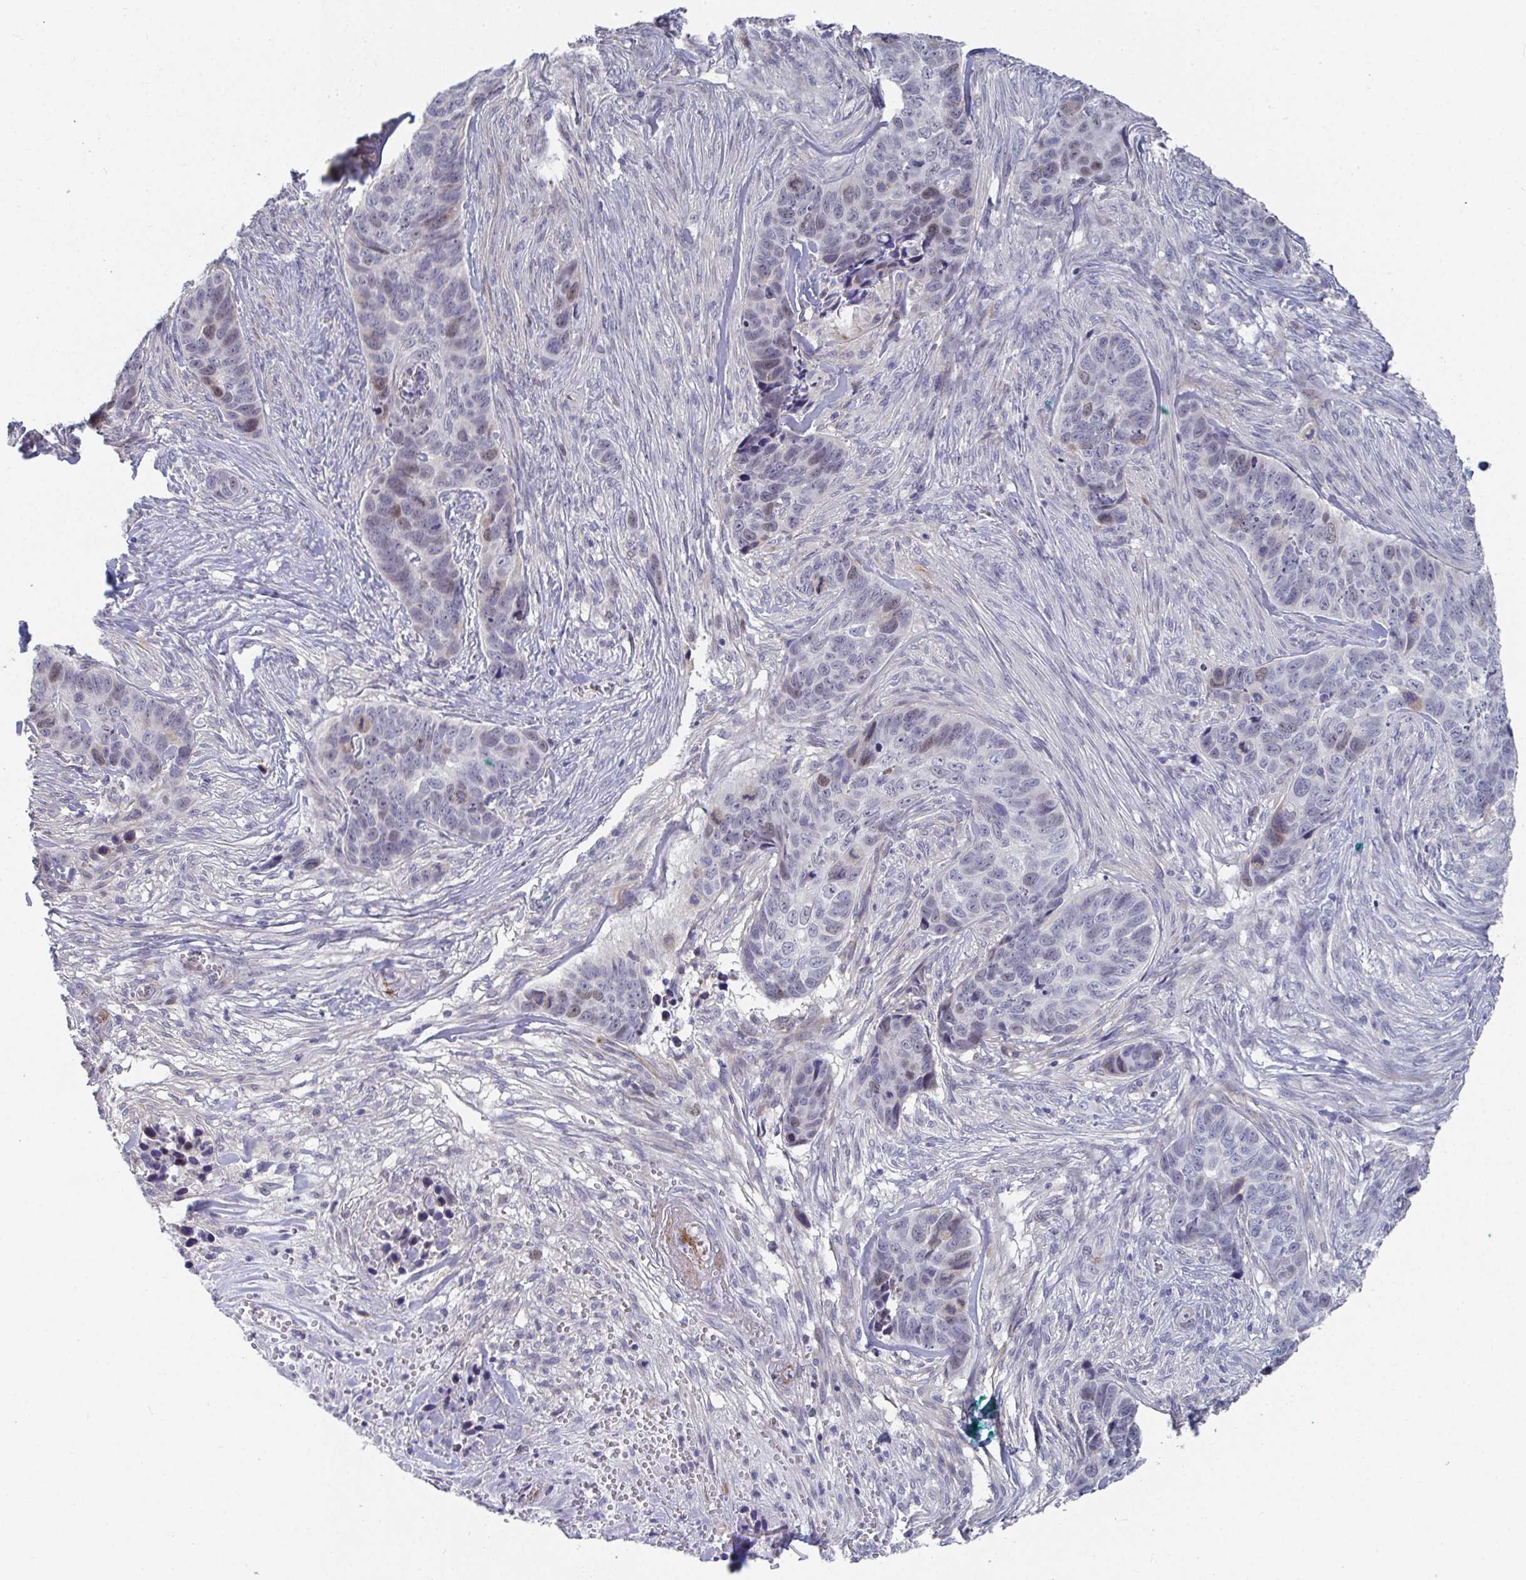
{"staining": {"intensity": "weak", "quantity": "<25%", "location": "nuclear"}, "tissue": "skin cancer", "cell_type": "Tumor cells", "image_type": "cancer", "snomed": [{"axis": "morphology", "description": "Basal cell carcinoma"}, {"axis": "topography", "description": "Skin"}], "caption": "IHC image of basal cell carcinoma (skin) stained for a protein (brown), which demonstrates no staining in tumor cells. Brightfield microscopy of immunohistochemistry stained with DAB (brown) and hematoxylin (blue), captured at high magnification.", "gene": "ATP5F1C", "patient": {"sex": "female", "age": 82}}